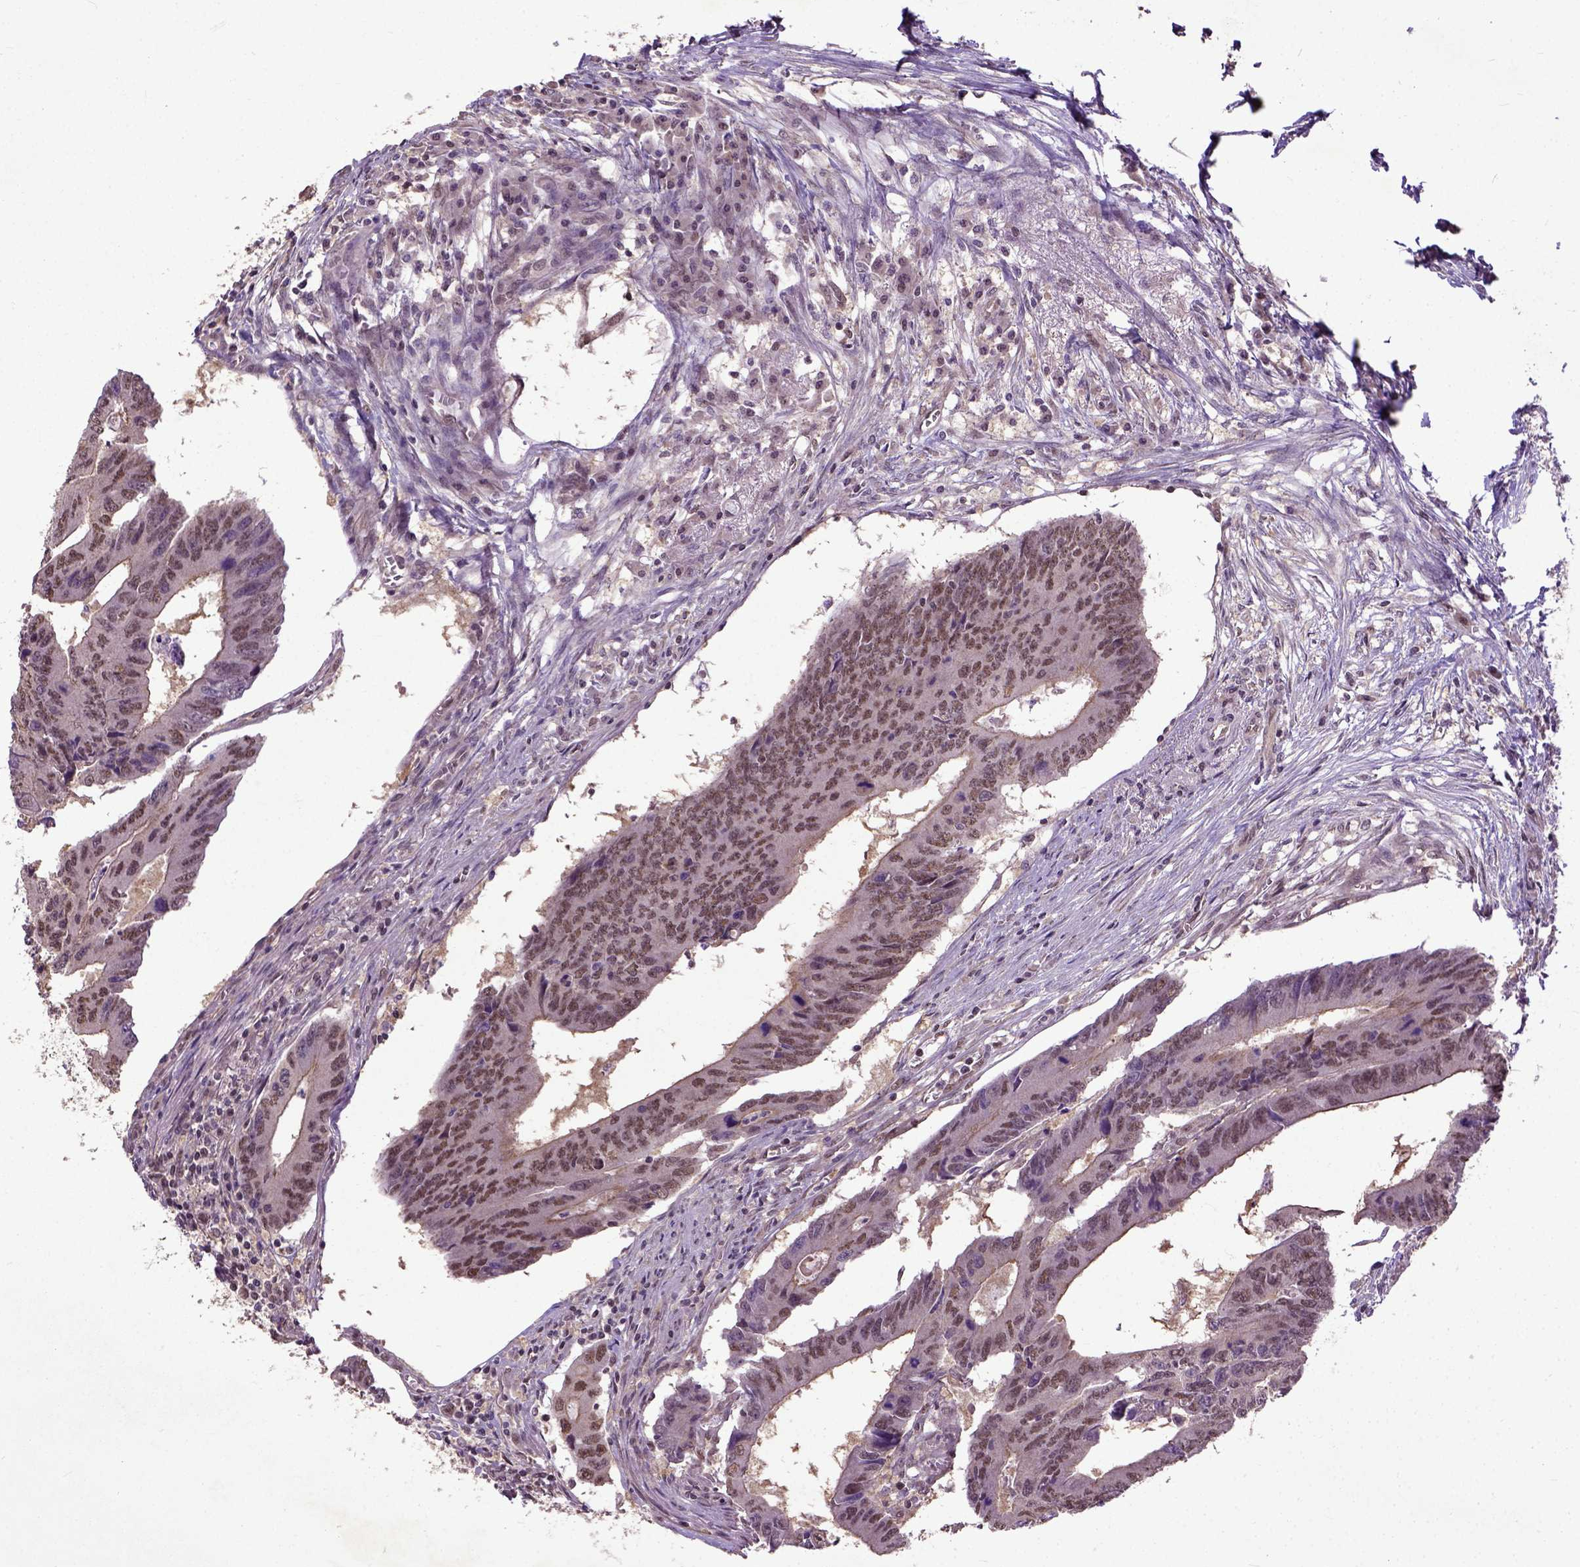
{"staining": {"intensity": "moderate", "quantity": ">75%", "location": "cytoplasmic/membranous,nuclear"}, "tissue": "colorectal cancer", "cell_type": "Tumor cells", "image_type": "cancer", "snomed": [{"axis": "morphology", "description": "Adenocarcinoma, NOS"}, {"axis": "topography", "description": "Colon"}], "caption": "This image shows immunohistochemistry (IHC) staining of colorectal cancer (adenocarcinoma), with medium moderate cytoplasmic/membranous and nuclear positivity in approximately >75% of tumor cells.", "gene": "UBA3", "patient": {"sex": "male", "age": 53}}